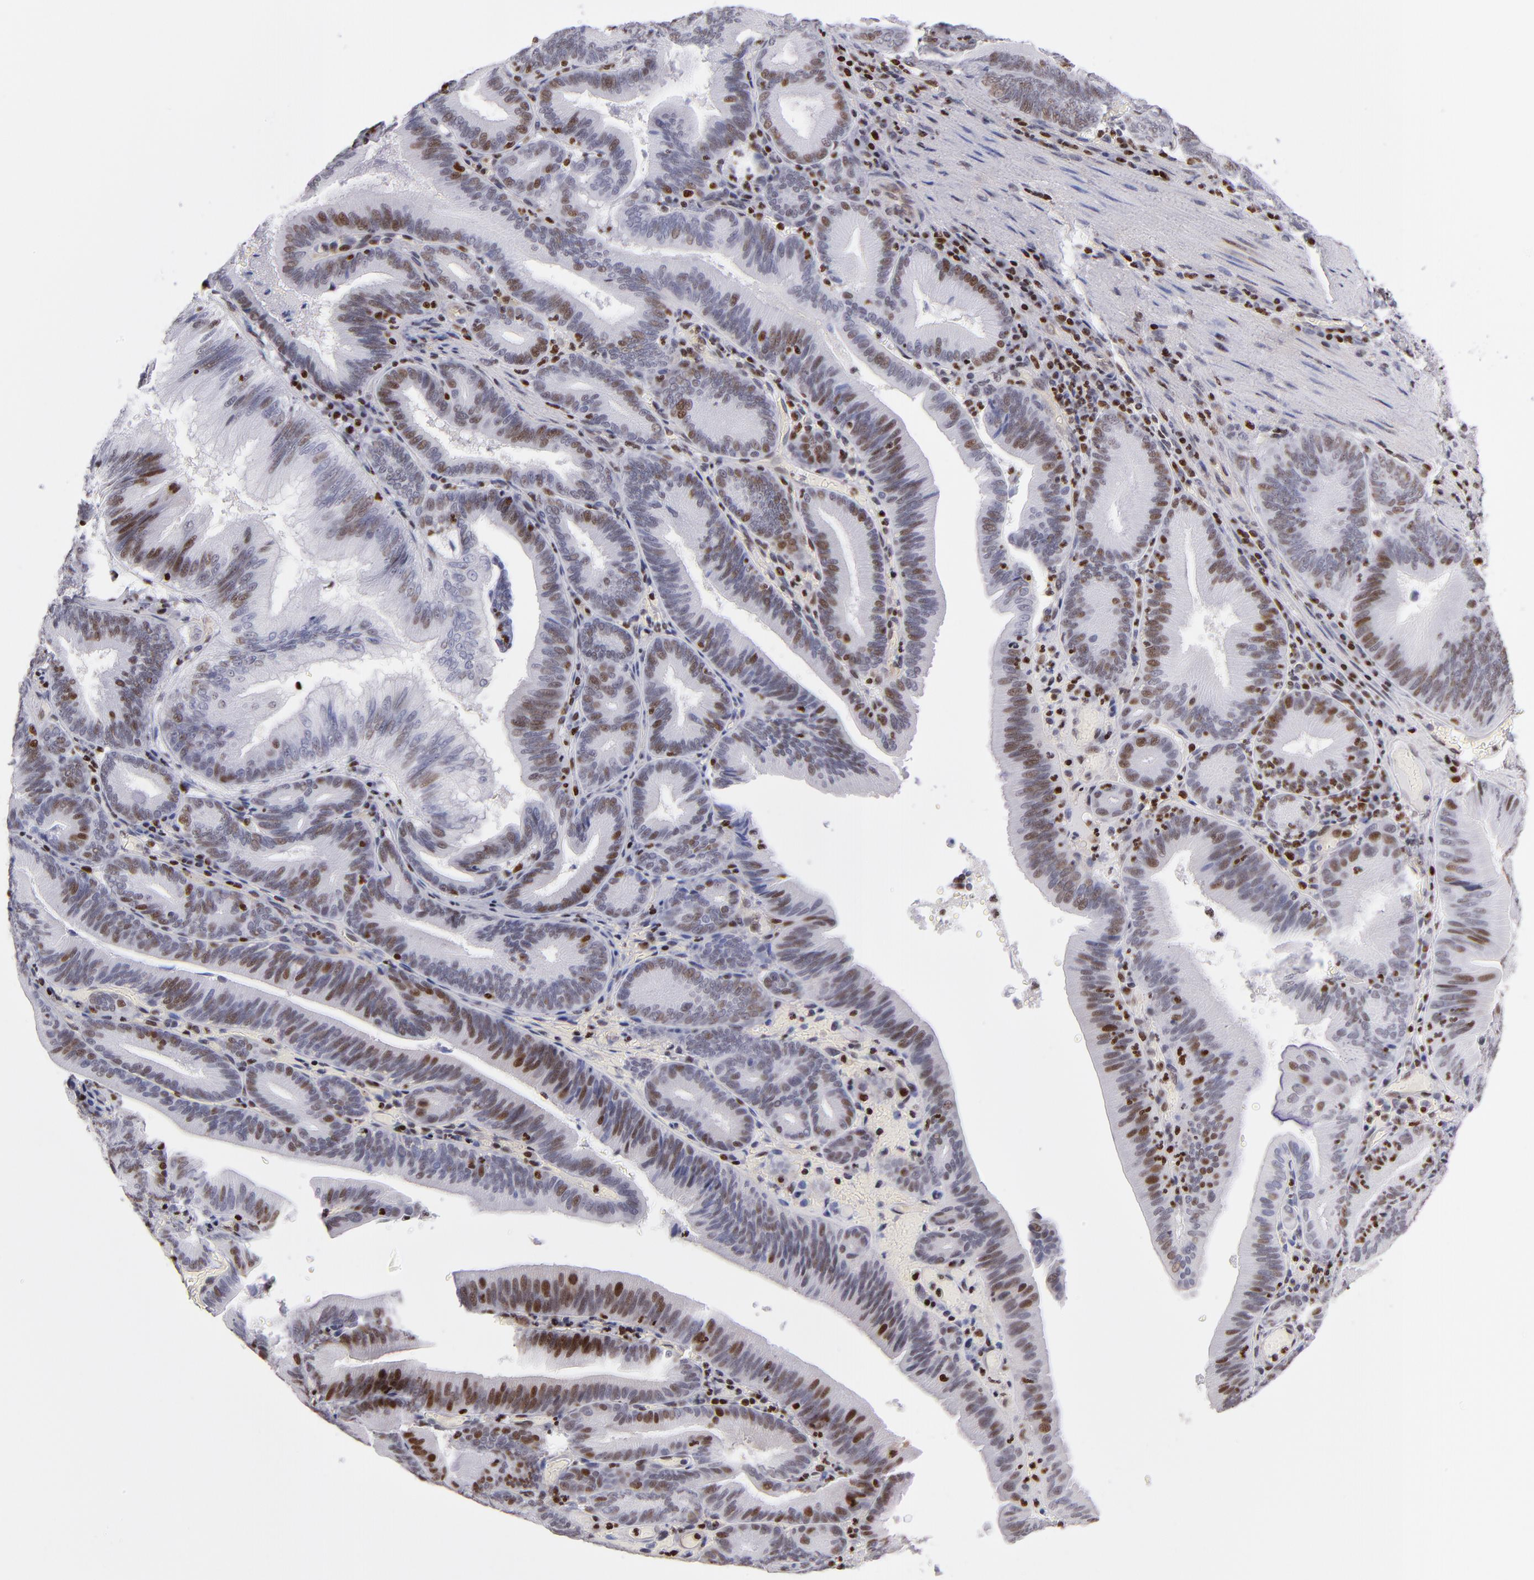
{"staining": {"intensity": "moderate", "quantity": "25%-75%", "location": "nuclear"}, "tissue": "pancreatic cancer", "cell_type": "Tumor cells", "image_type": "cancer", "snomed": [{"axis": "morphology", "description": "Adenocarcinoma, NOS"}, {"axis": "topography", "description": "Pancreas"}], "caption": "An IHC micrograph of neoplastic tissue is shown. Protein staining in brown highlights moderate nuclear positivity in pancreatic cancer within tumor cells. The staining is performed using DAB (3,3'-diaminobenzidine) brown chromogen to label protein expression. The nuclei are counter-stained blue using hematoxylin.", "gene": "POLA1", "patient": {"sex": "male", "age": 82}}